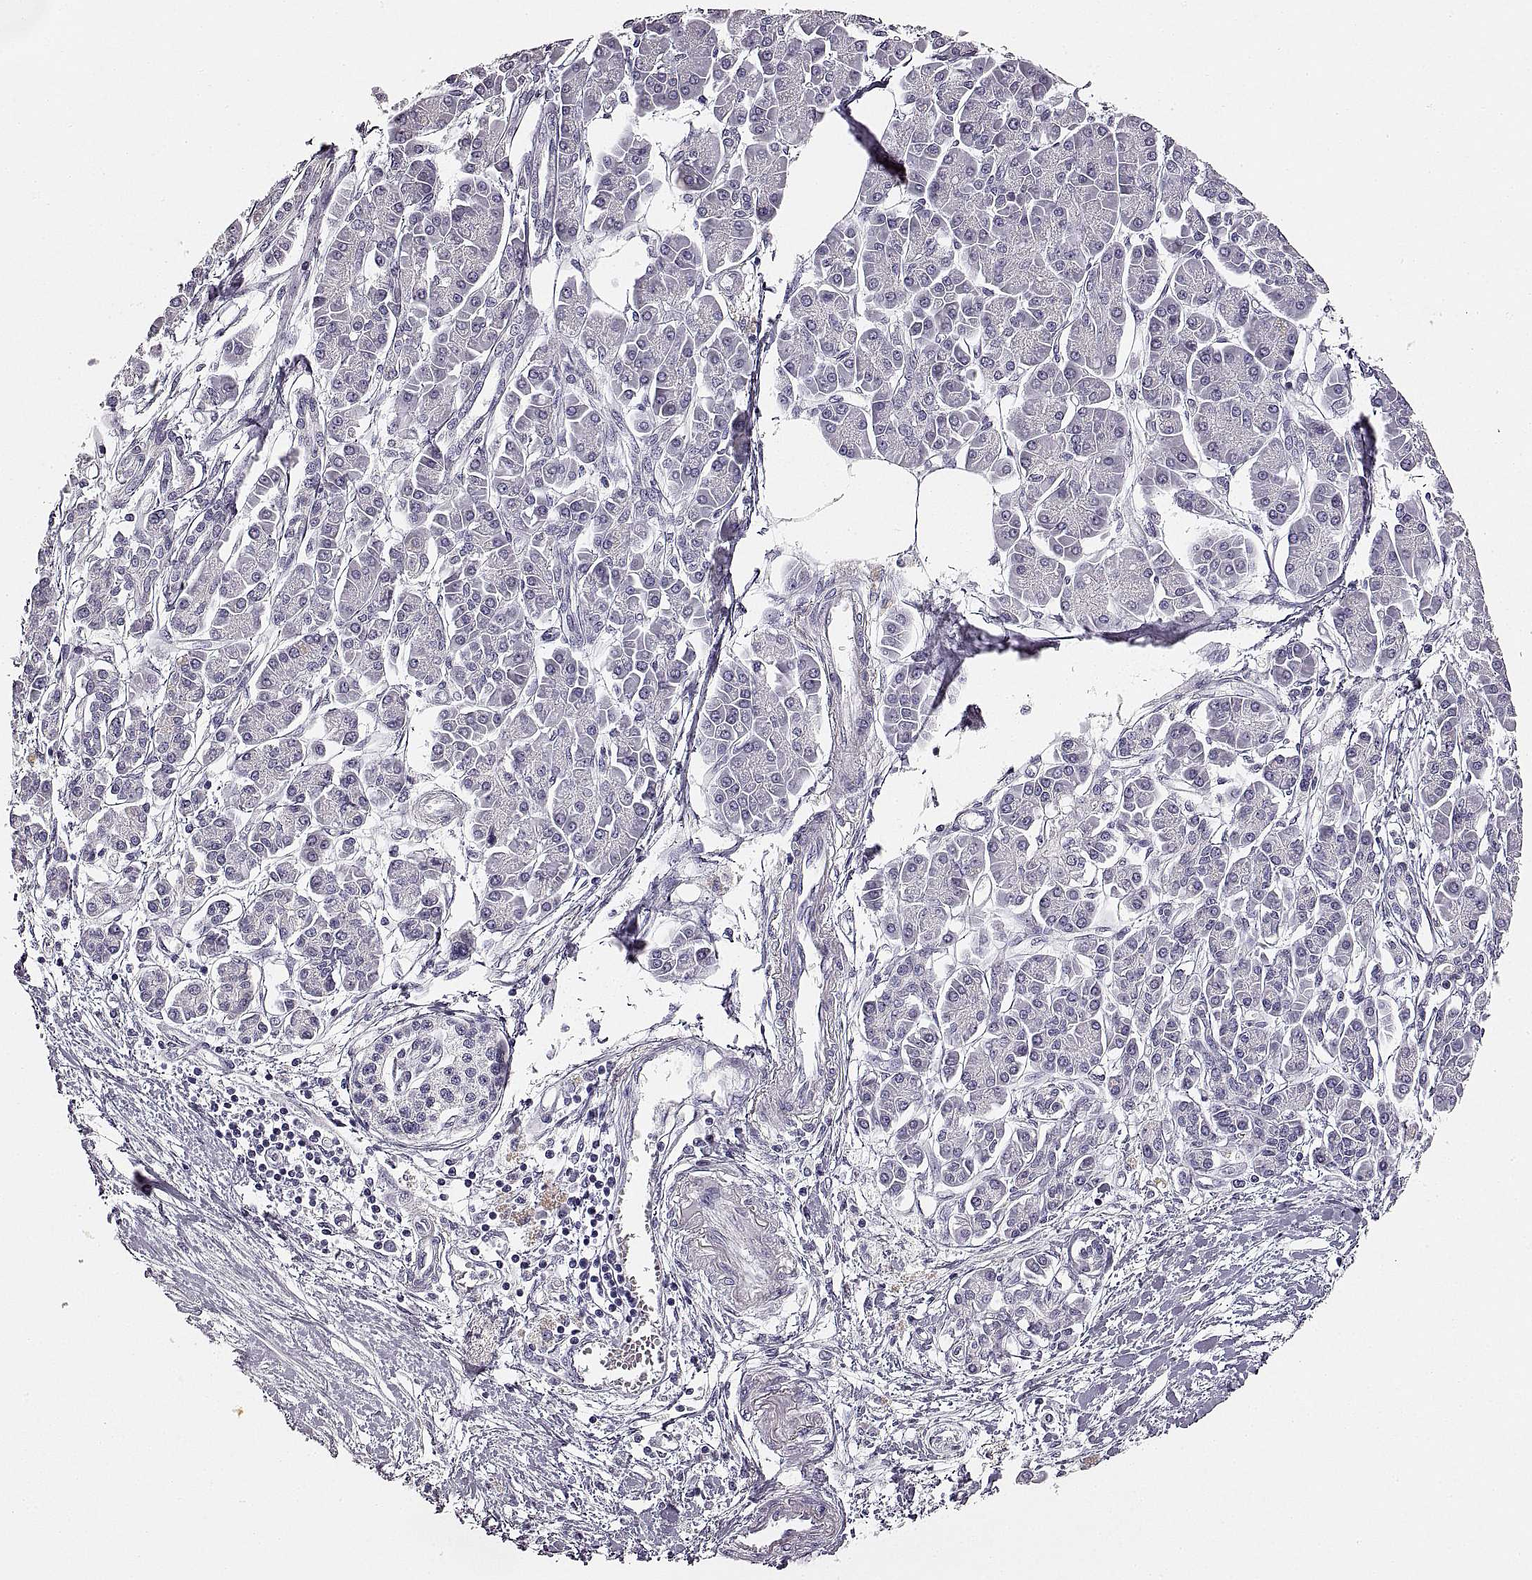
{"staining": {"intensity": "negative", "quantity": "none", "location": "none"}, "tissue": "pancreatic cancer", "cell_type": "Tumor cells", "image_type": "cancer", "snomed": [{"axis": "morphology", "description": "Adenocarcinoma, NOS"}, {"axis": "topography", "description": "Pancreas"}], "caption": "The micrograph shows no significant positivity in tumor cells of pancreatic cancer (adenocarcinoma).", "gene": "RDH13", "patient": {"sex": "female", "age": 77}}